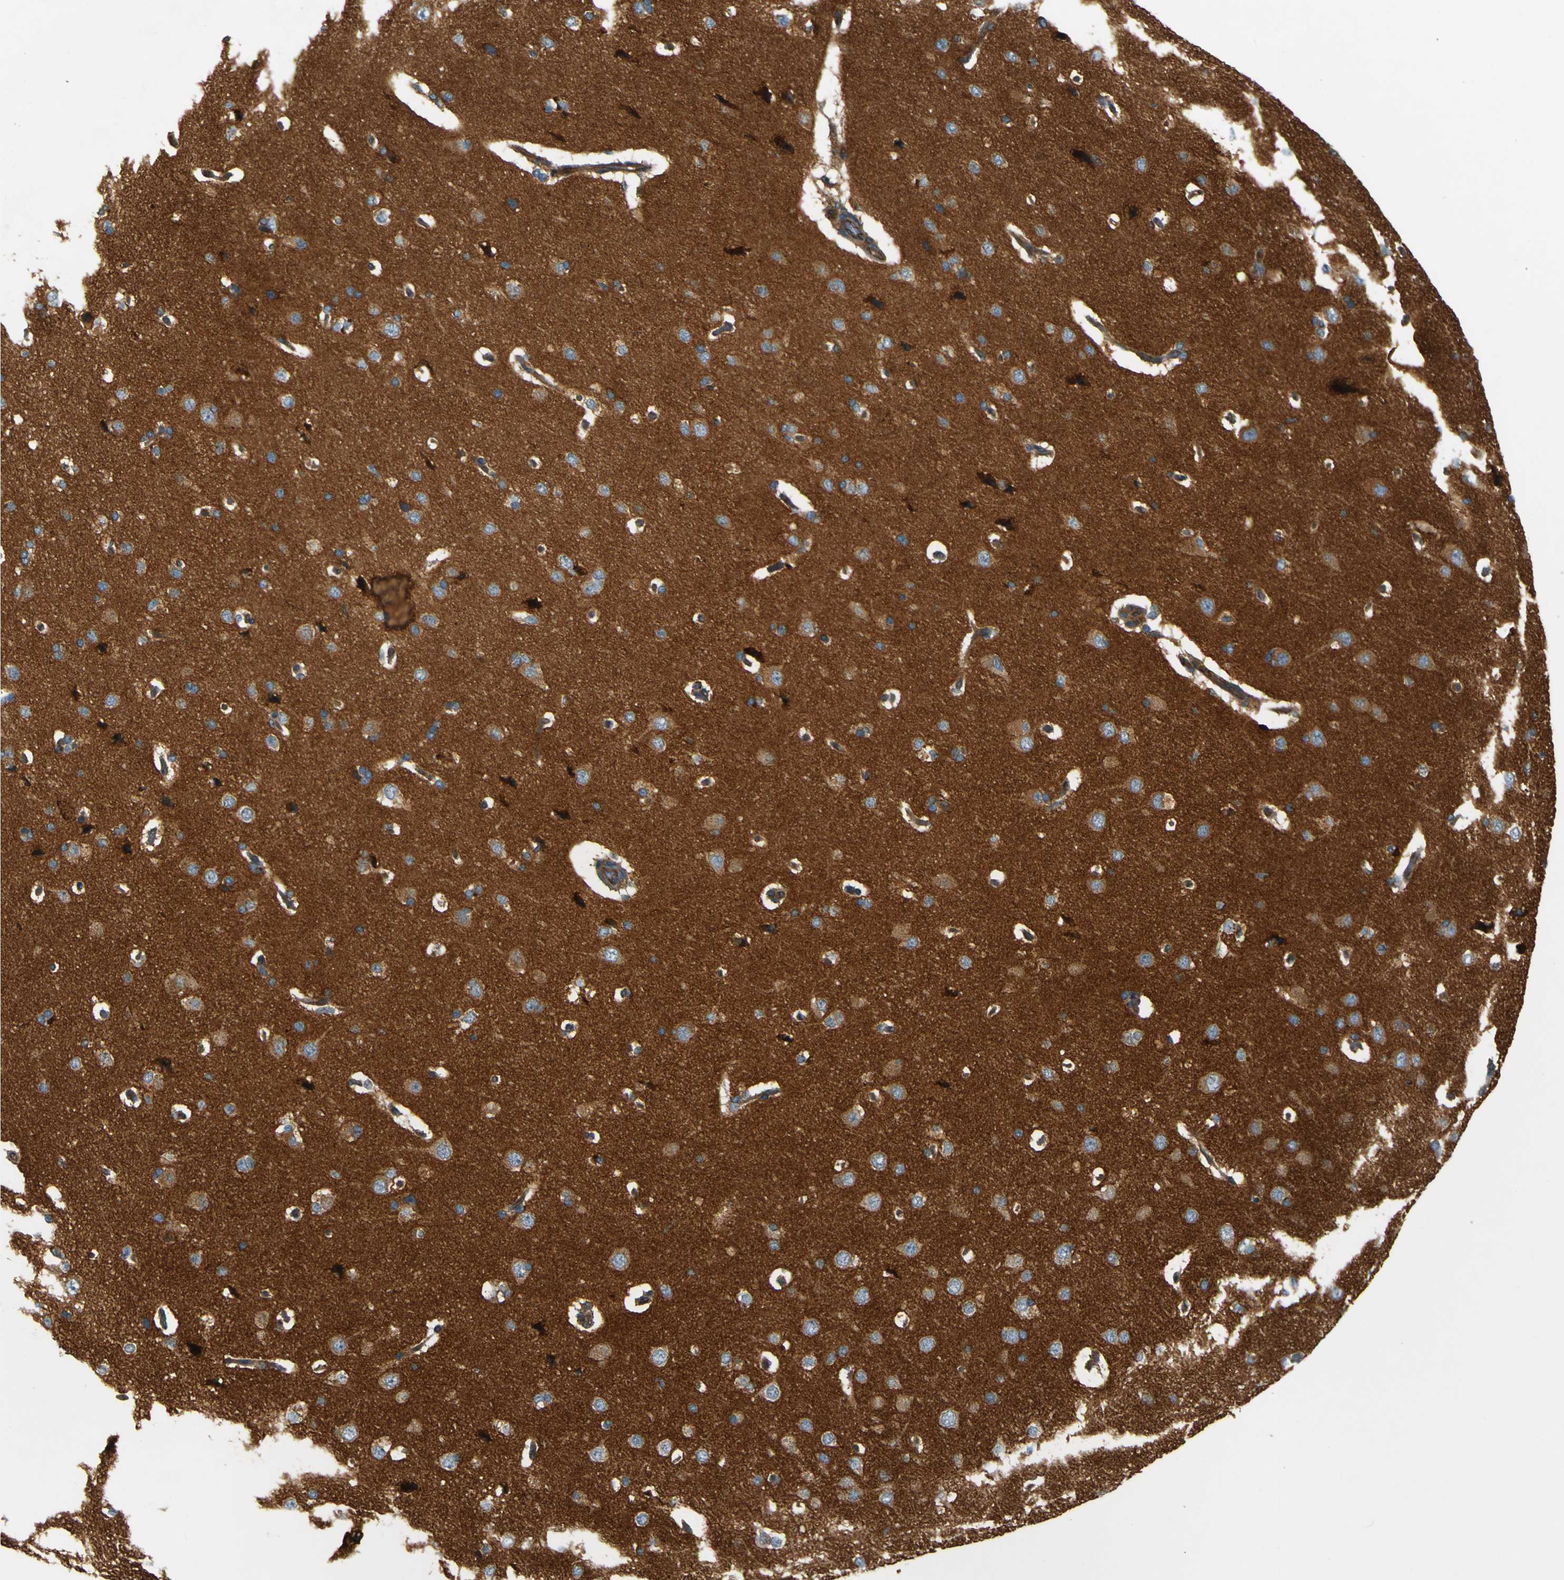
{"staining": {"intensity": "moderate", "quantity": ">75%", "location": "cytoplasmic/membranous"}, "tissue": "cerebral cortex", "cell_type": "Endothelial cells", "image_type": "normal", "snomed": [{"axis": "morphology", "description": "Normal tissue, NOS"}, {"axis": "topography", "description": "Cerebral cortex"}], "caption": "Protein staining exhibits moderate cytoplasmic/membranous staining in approximately >75% of endothelial cells in unremarkable cerebral cortex.", "gene": "DNAJC5", "patient": {"sex": "male", "age": 62}}